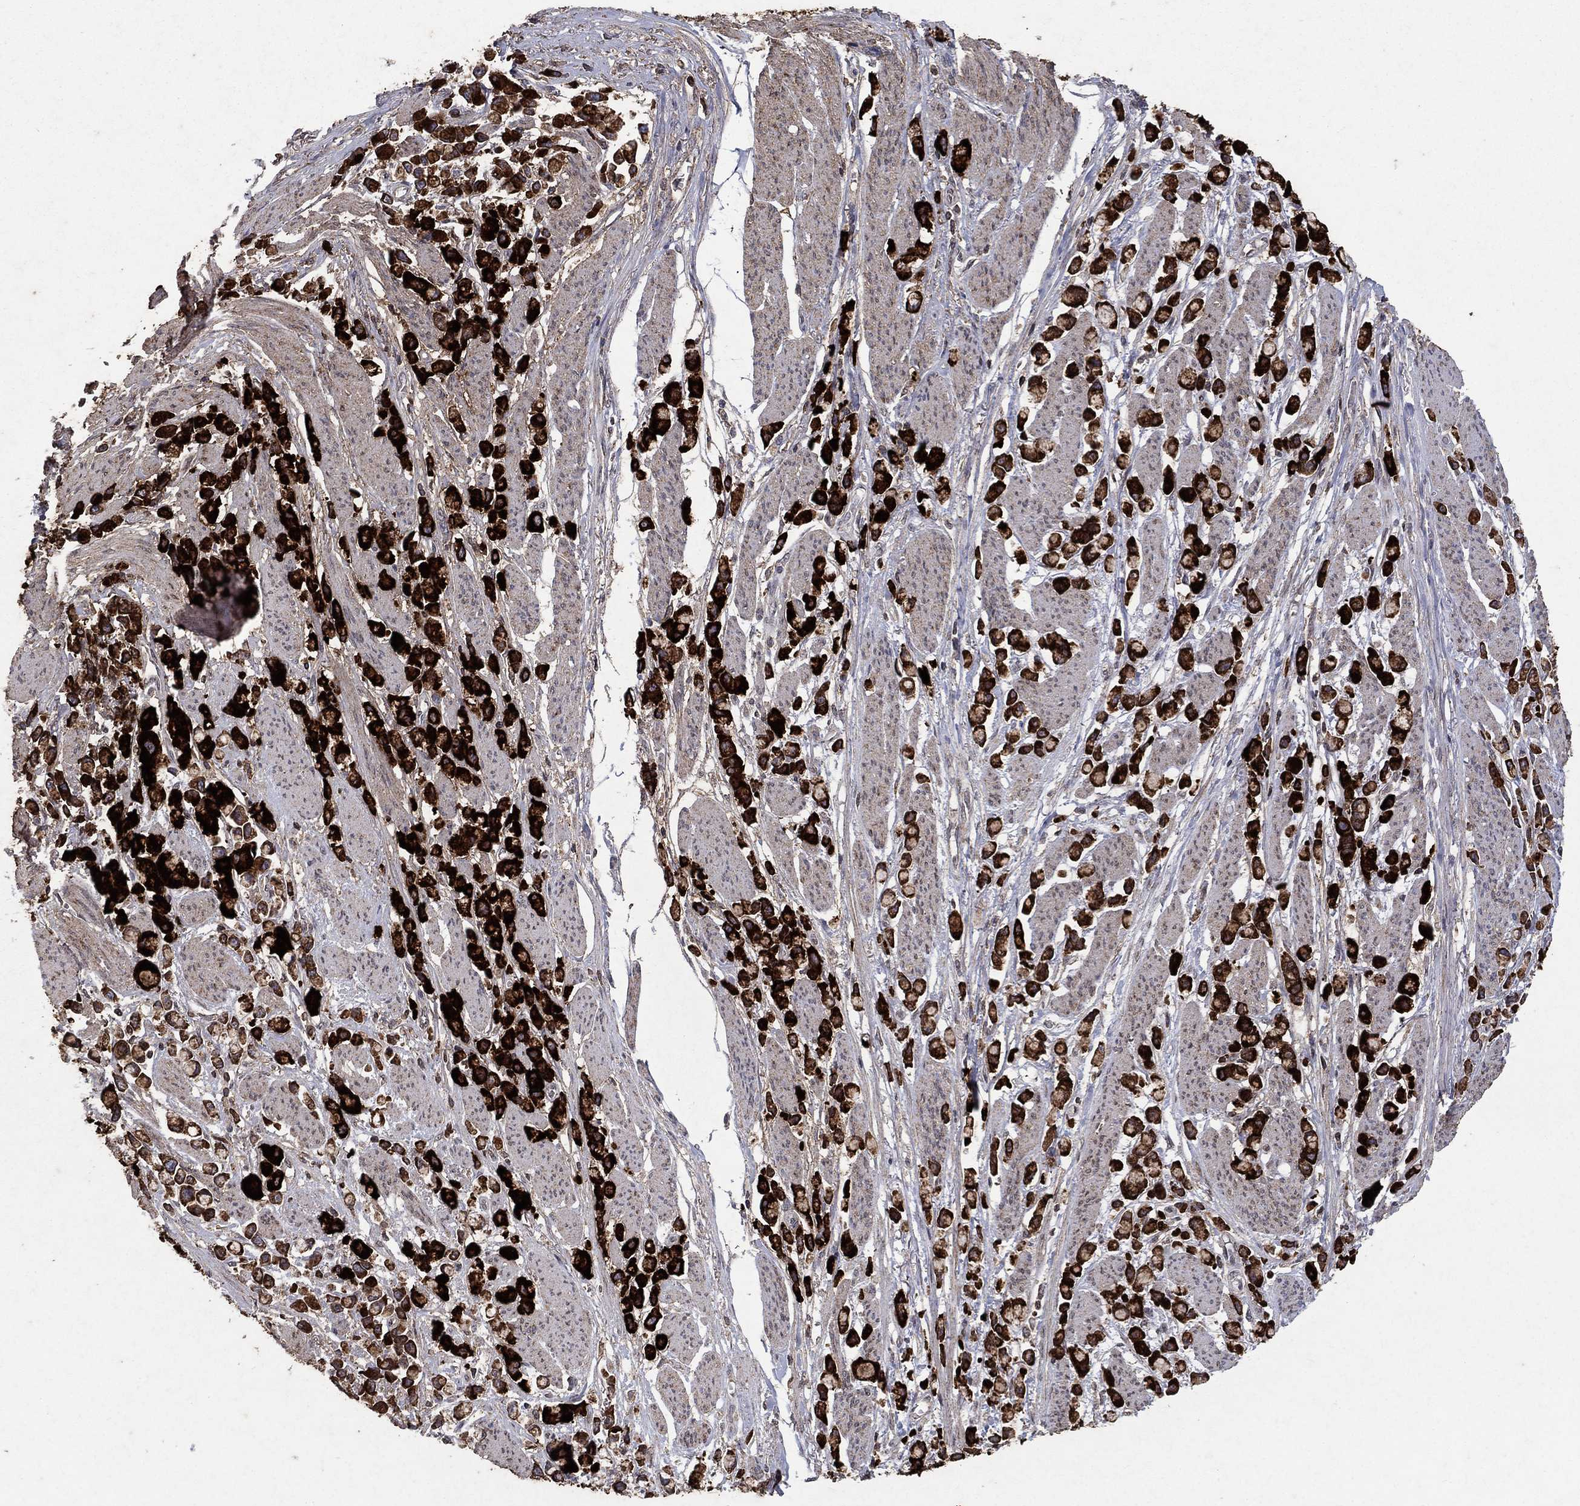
{"staining": {"intensity": "strong", "quantity": ">75%", "location": "cytoplasmic/membranous"}, "tissue": "stomach cancer", "cell_type": "Tumor cells", "image_type": "cancer", "snomed": [{"axis": "morphology", "description": "Adenocarcinoma, NOS"}, {"axis": "topography", "description": "Stomach"}], "caption": "Immunohistochemistry image of stomach cancer stained for a protein (brown), which demonstrates high levels of strong cytoplasmic/membranous staining in approximately >75% of tumor cells.", "gene": "CD24", "patient": {"sex": "female", "age": 81}}